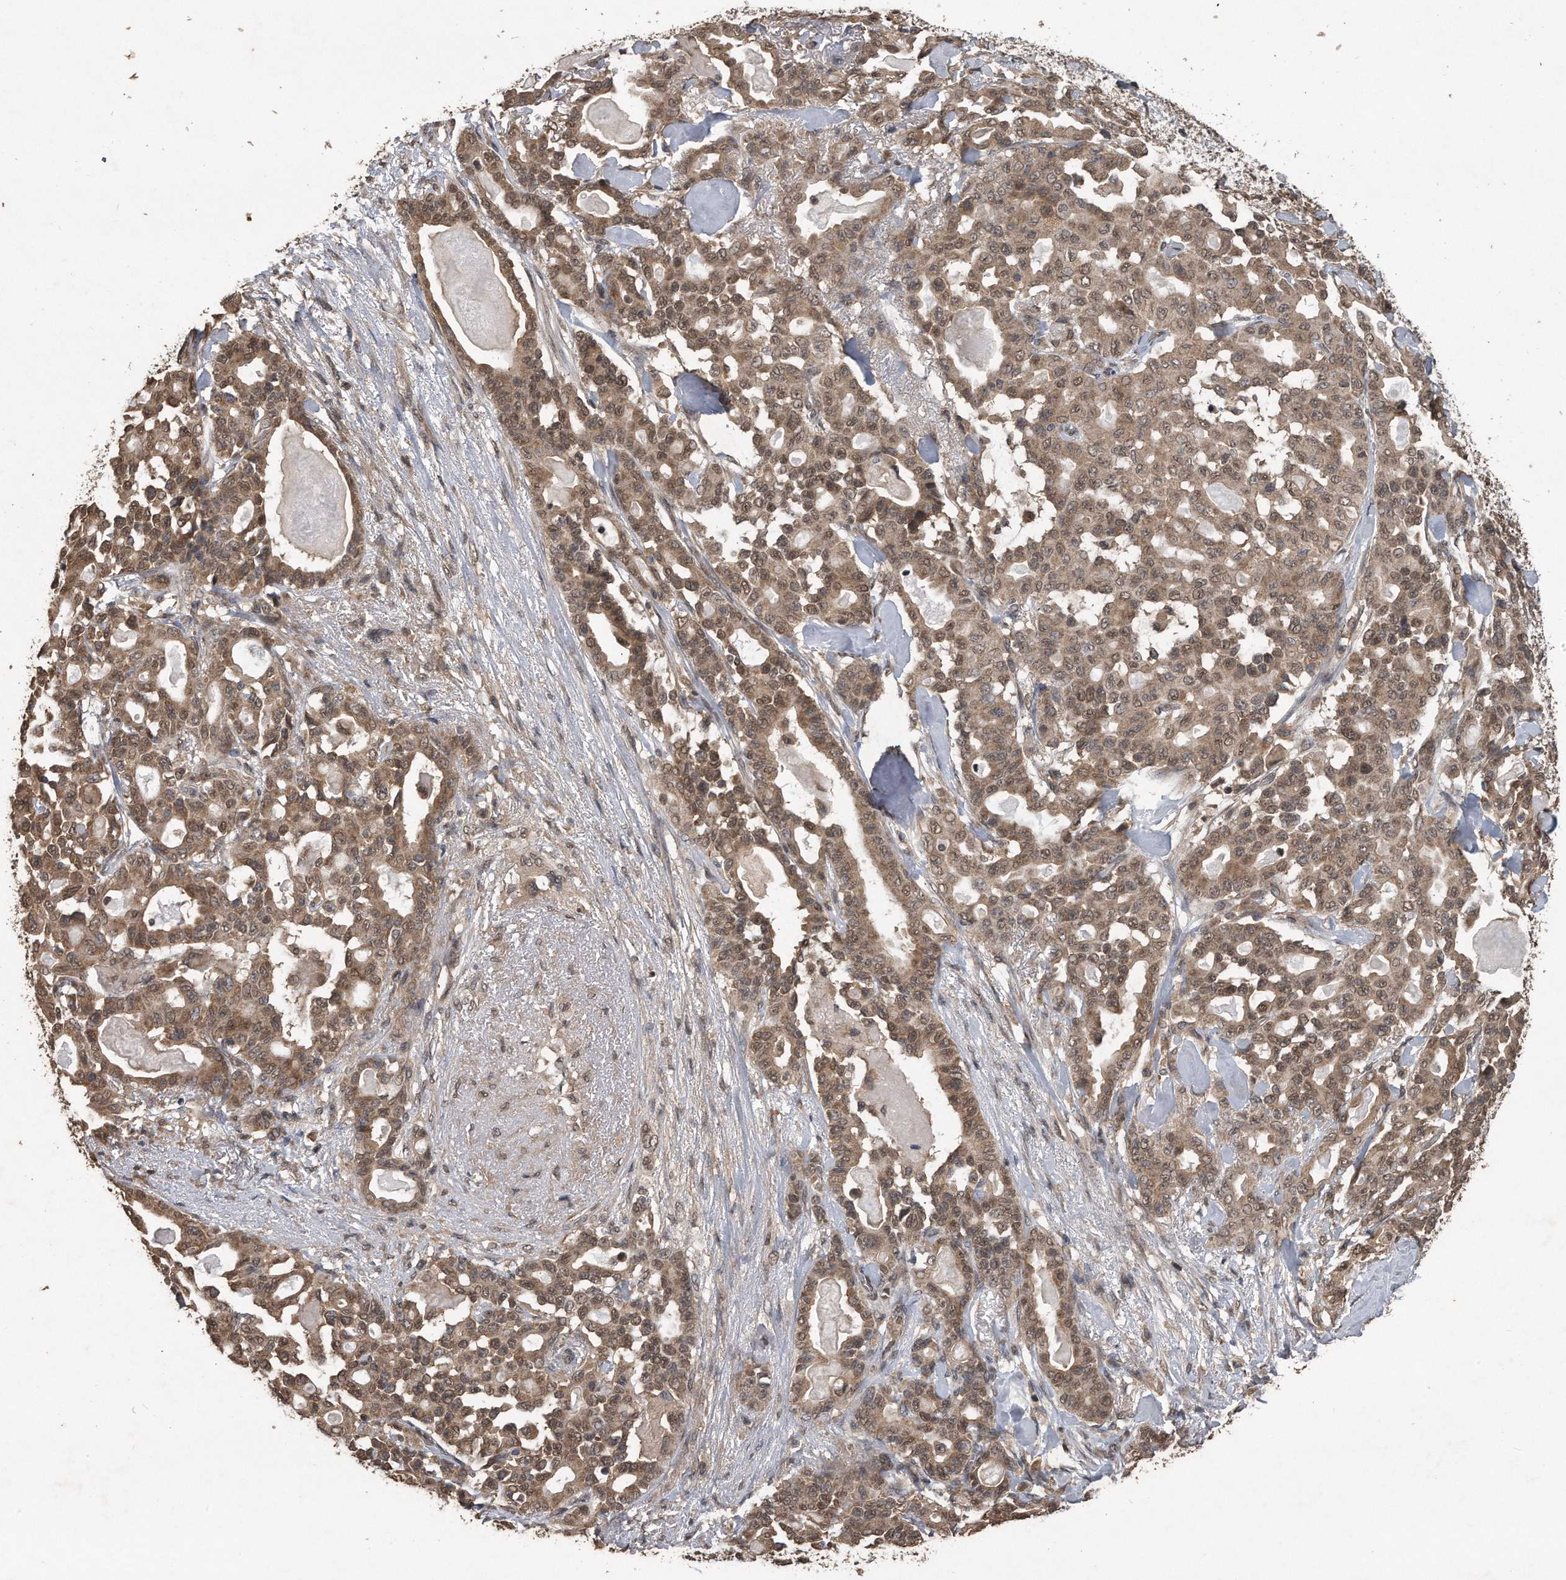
{"staining": {"intensity": "moderate", "quantity": ">75%", "location": "cytoplasmic/membranous,nuclear"}, "tissue": "pancreatic cancer", "cell_type": "Tumor cells", "image_type": "cancer", "snomed": [{"axis": "morphology", "description": "Adenocarcinoma, NOS"}, {"axis": "topography", "description": "Pancreas"}], "caption": "Immunohistochemical staining of human adenocarcinoma (pancreatic) exhibits medium levels of moderate cytoplasmic/membranous and nuclear protein expression in about >75% of tumor cells.", "gene": "CRYZL1", "patient": {"sex": "male", "age": 63}}